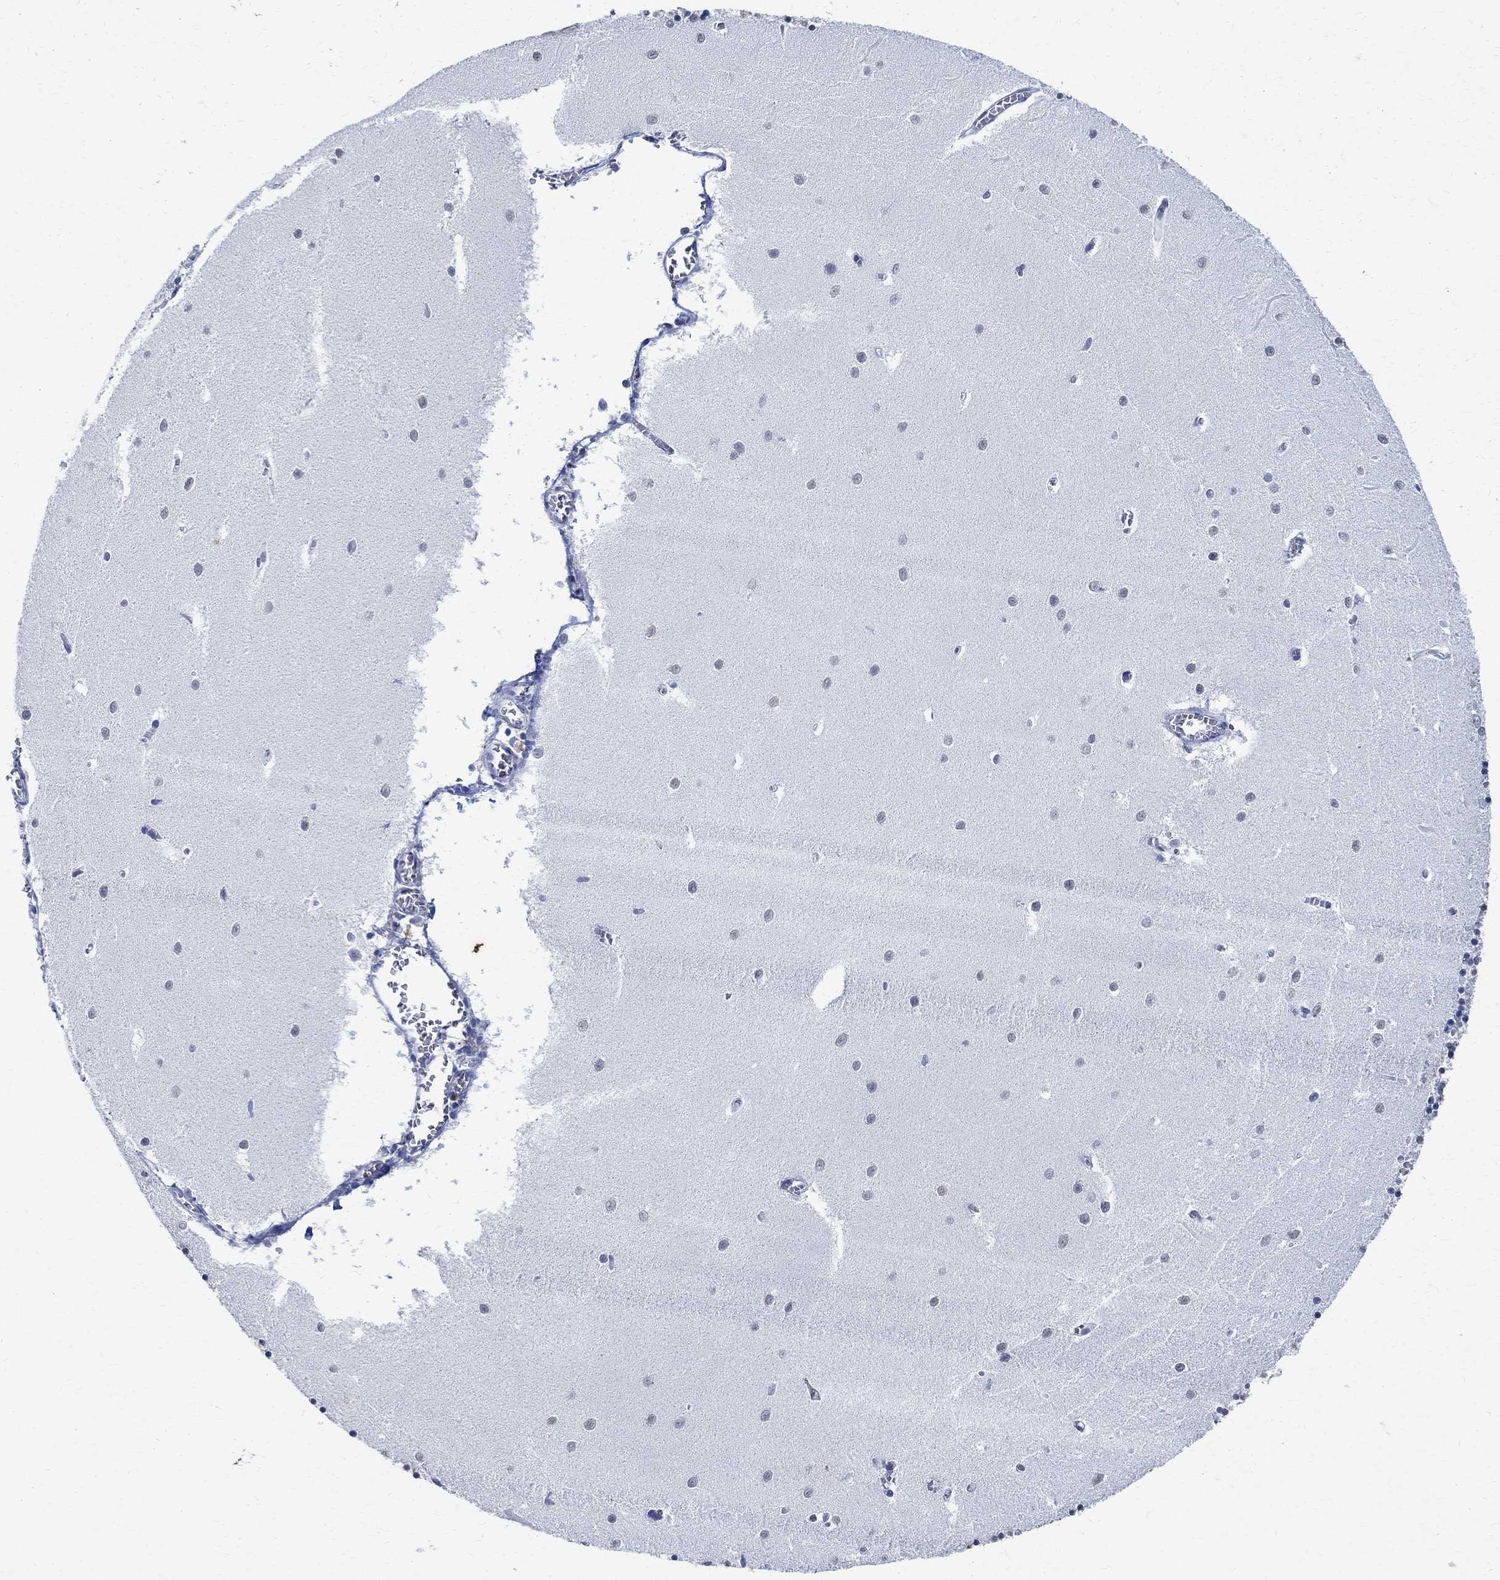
{"staining": {"intensity": "negative", "quantity": "none", "location": "none"}, "tissue": "cerebellum", "cell_type": "Cells in granular layer", "image_type": "normal", "snomed": [{"axis": "morphology", "description": "Normal tissue, NOS"}, {"axis": "topography", "description": "Cerebellum"}], "caption": "DAB immunohistochemical staining of normal human cerebellum displays no significant positivity in cells in granular layer. (DAB IHC visualized using brightfield microscopy, high magnification).", "gene": "TMEM221", "patient": {"sex": "female", "age": 64}}